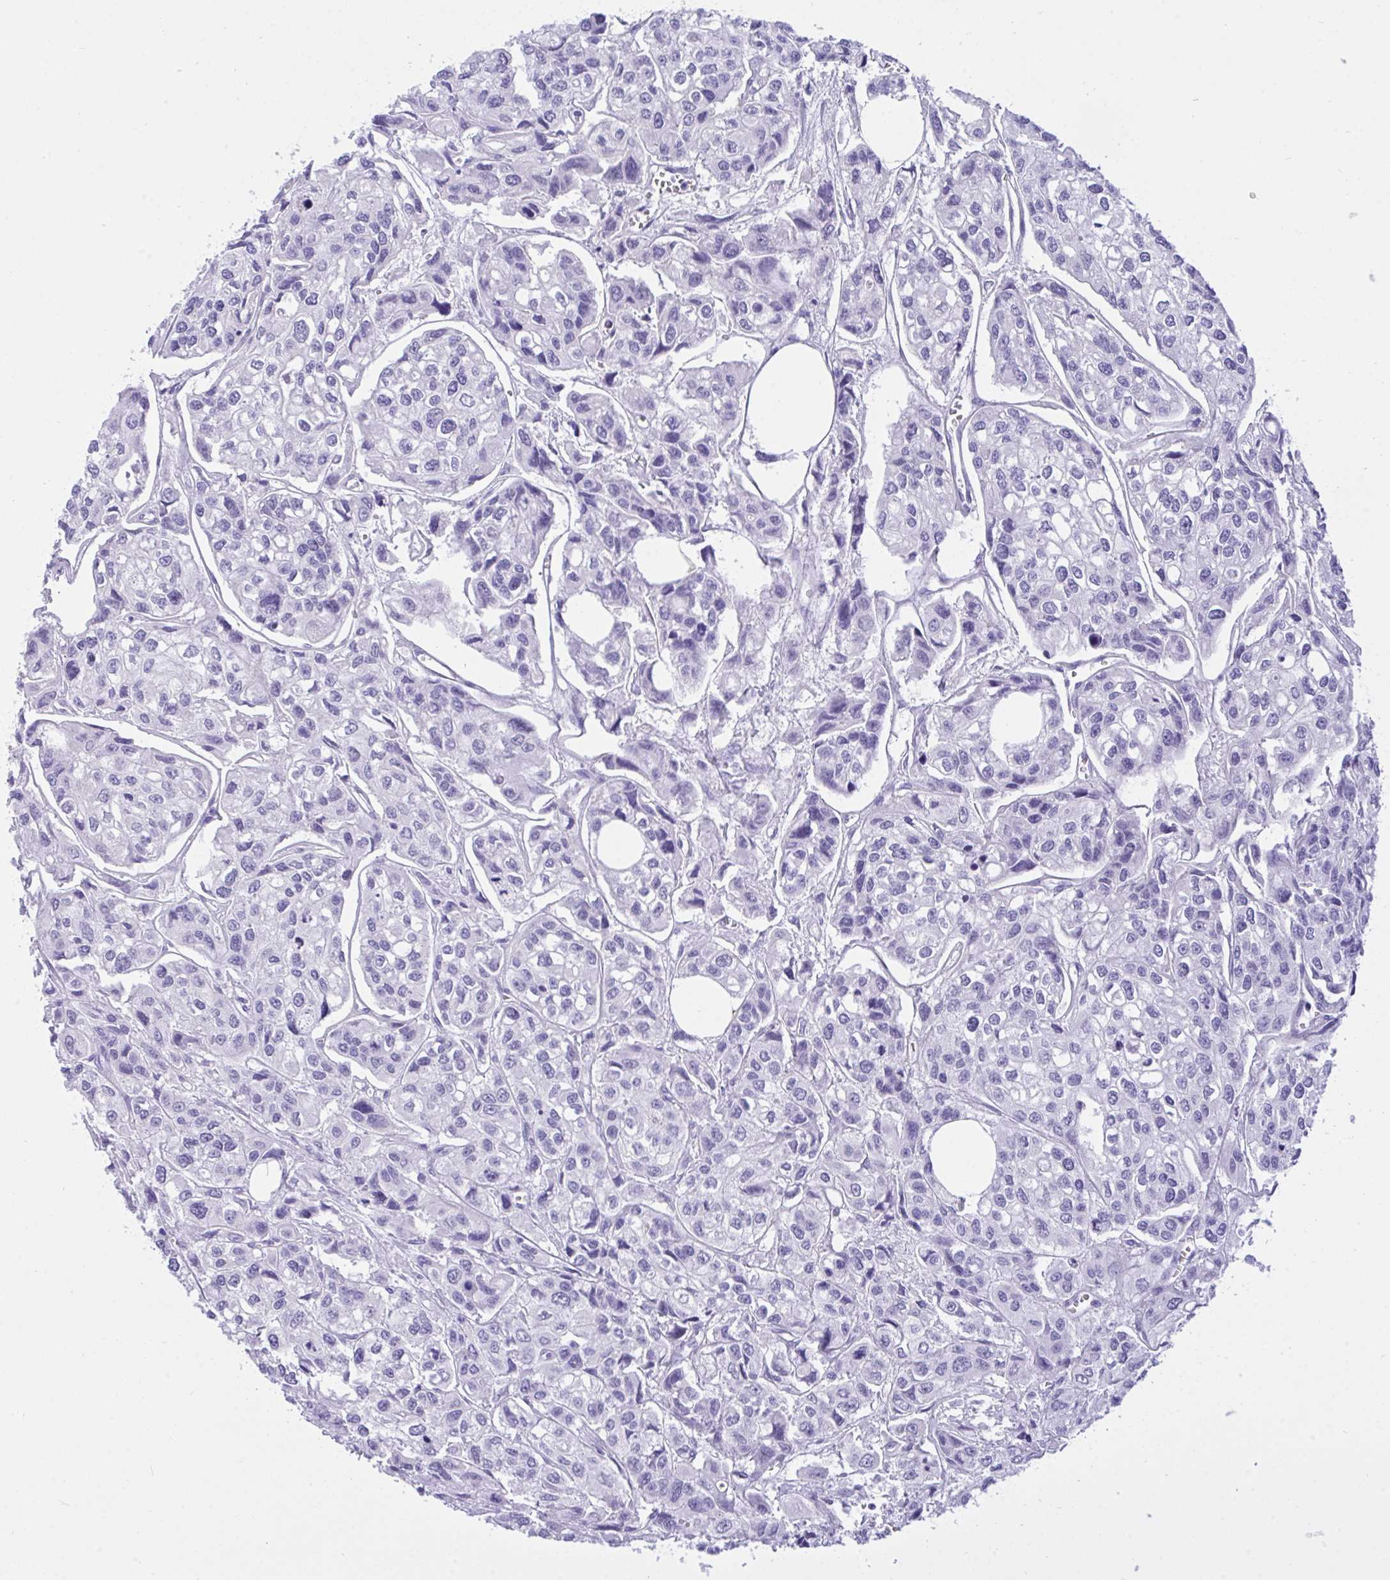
{"staining": {"intensity": "negative", "quantity": "none", "location": "none"}, "tissue": "urothelial cancer", "cell_type": "Tumor cells", "image_type": "cancer", "snomed": [{"axis": "morphology", "description": "Urothelial carcinoma, High grade"}, {"axis": "topography", "description": "Urinary bladder"}], "caption": "An image of human high-grade urothelial carcinoma is negative for staining in tumor cells.", "gene": "TLN2", "patient": {"sex": "male", "age": 67}}